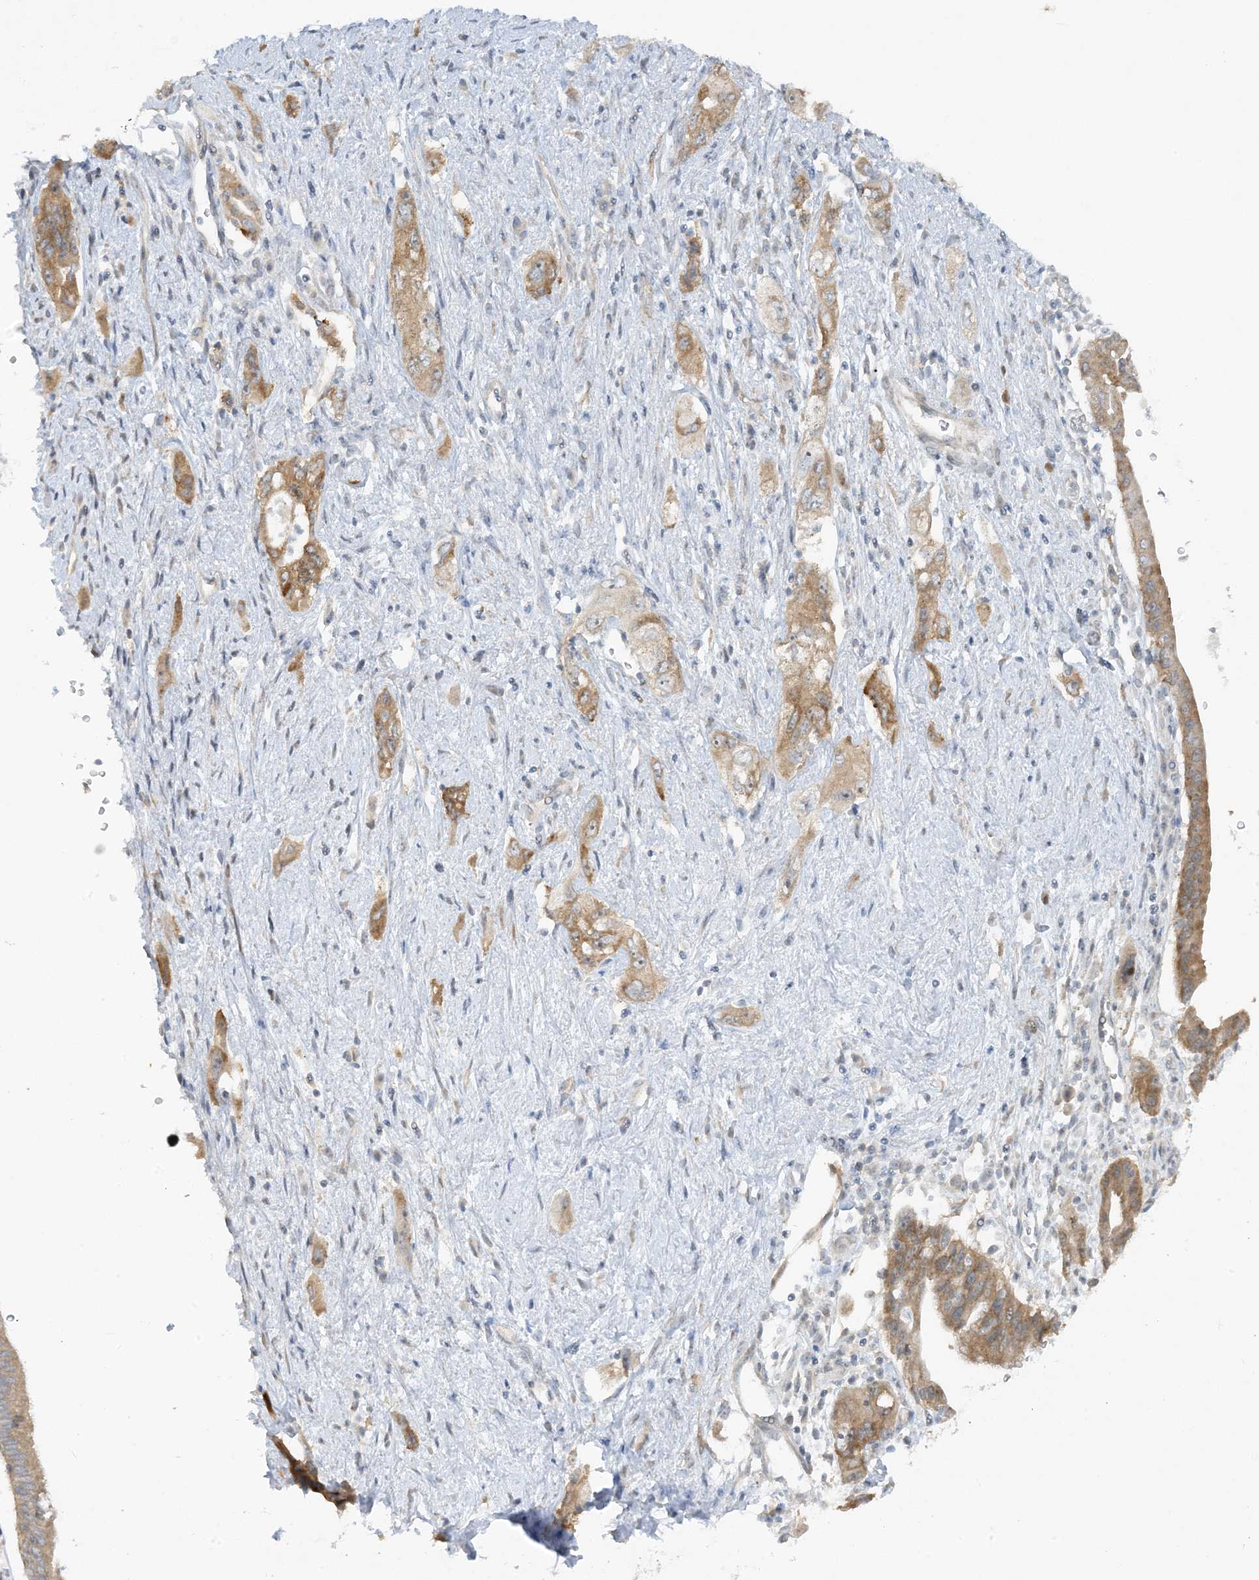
{"staining": {"intensity": "moderate", "quantity": ">75%", "location": "cytoplasmic/membranous"}, "tissue": "pancreatic cancer", "cell_type": "Tumor cells", "image_type": "cancer", "snomed": [{"axis": "morphology", "description": "Adenocarcinoma, NOS"}, {"axis": "topography", "description": "Pancreas"}], "caption": "Human adenocarcinoma (pancreatic) stained with a brown dye displays moderate cytoplasmic/membranous positive staining in approximately >75% of tumor cells.", "gene": "SCN3A", "patient": {"sex": "female", "age": 73}}